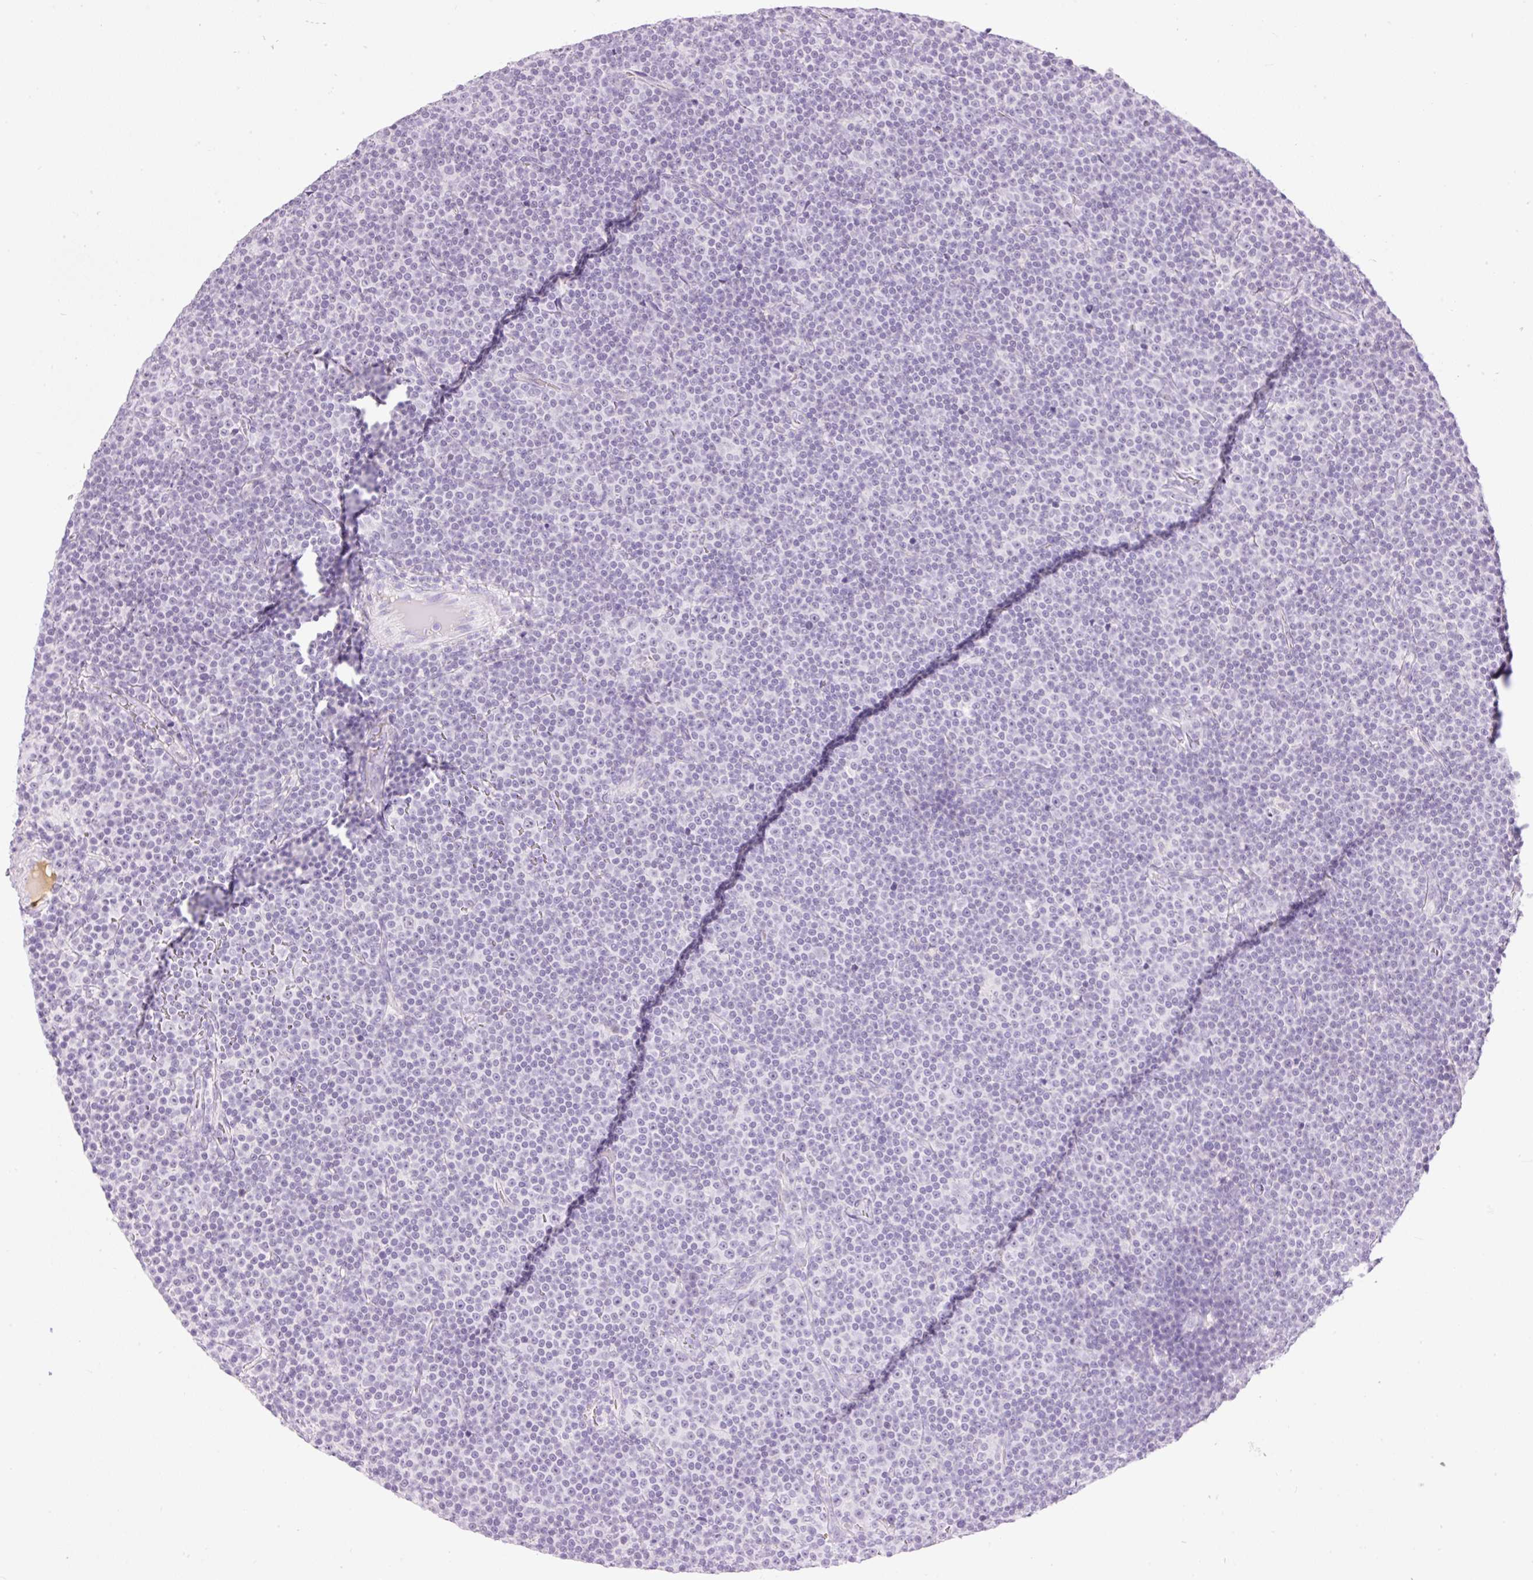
{"staining": {"intensity": "negative", "quantity": "none", "location": "none"}, "tissue": "lymphoma", "cell_type": "Tumor cells", "image_type": "cancer", "snomed": [{"axis": "morphology", "description": "Malignant lymphoma, non-Hodgkin's type, Low grade"}, {"axis": "topography", "description": "Lymph node"}], "caption": "DAB (3,3'-diaminobenzidine) immunohistochemical staining of human malignant lymphoma, non-Hodgkin's type (low-grade) shows no significant staining in tumor cells. Nuclei are stained in blue.", "gene": "PRPF38B", "patient": {"sex": "female", "age": 67}}